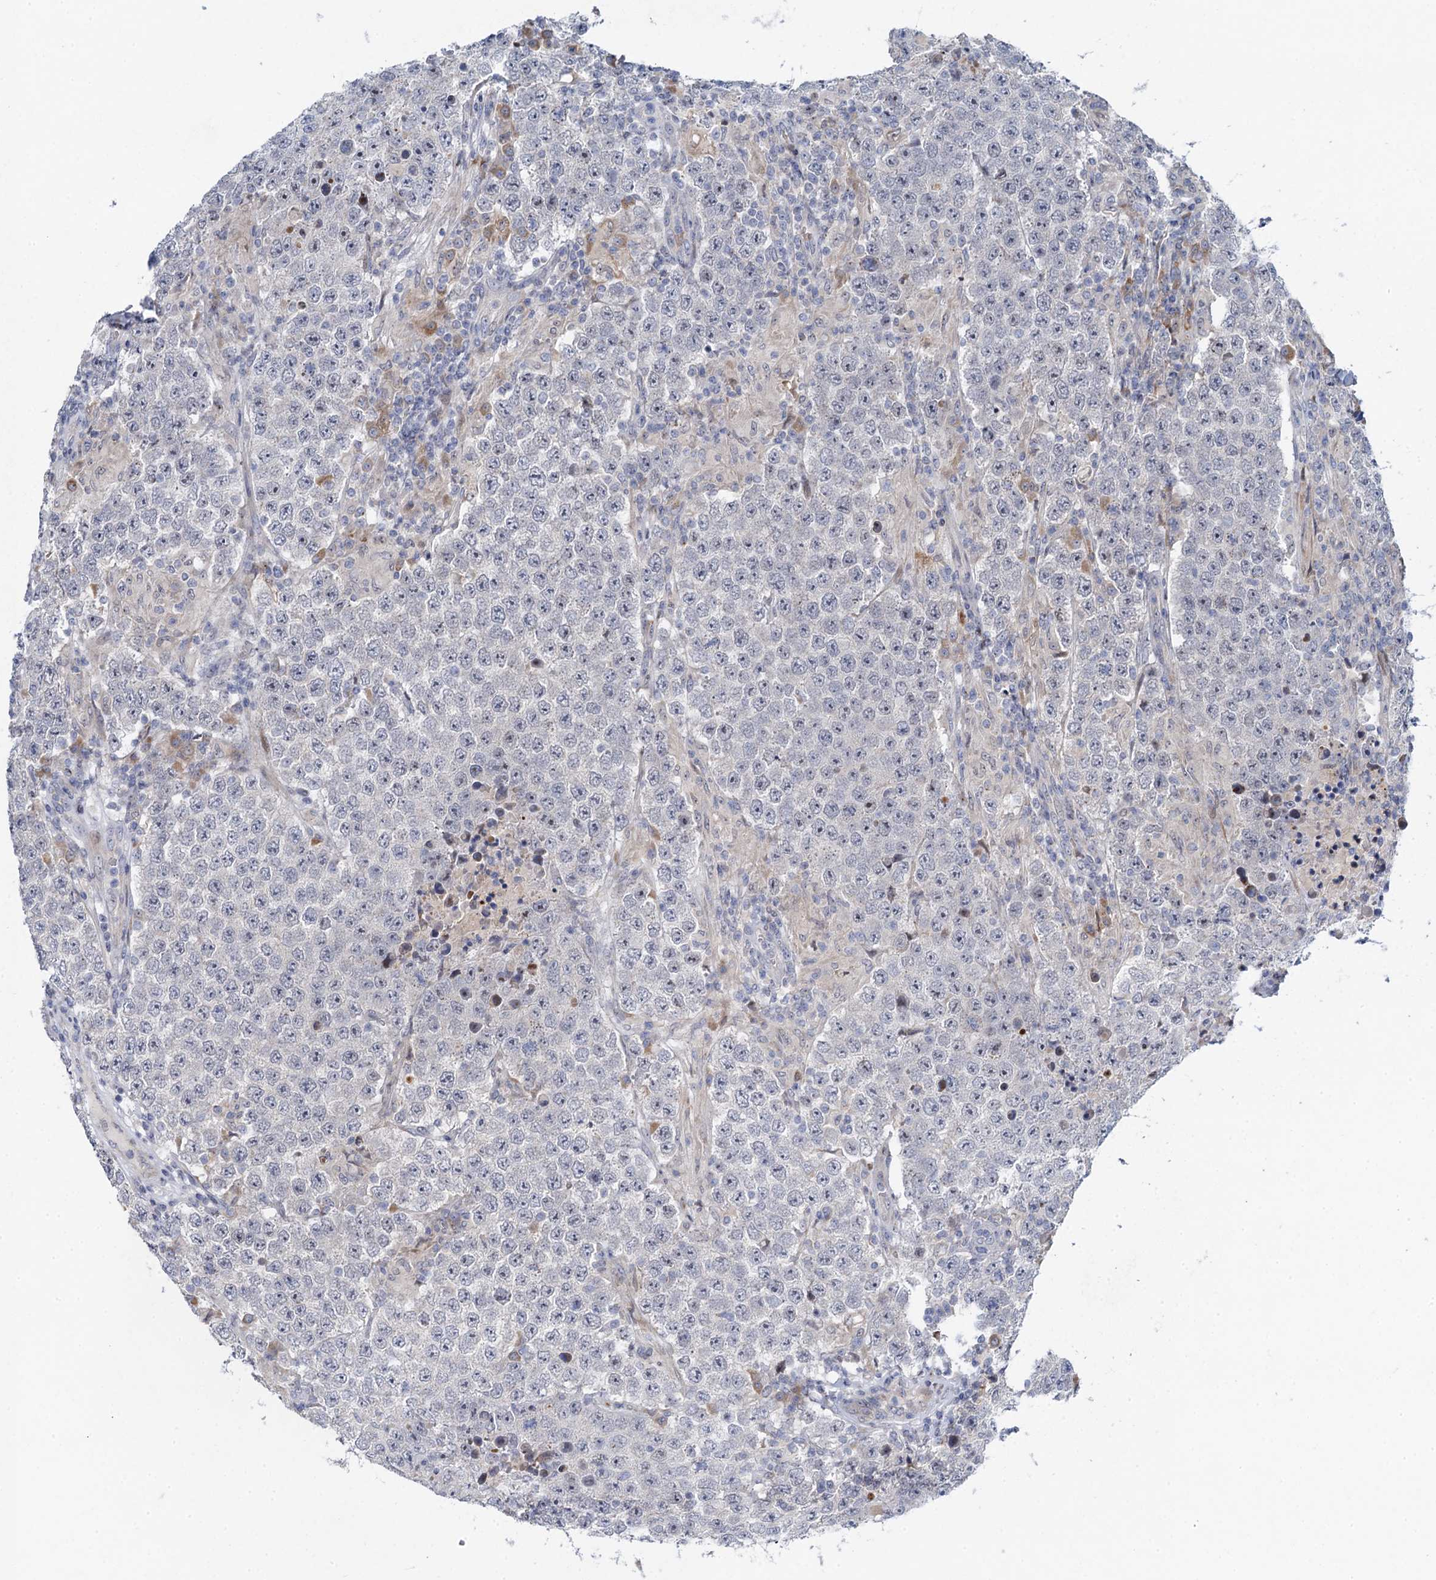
{"staining": {"intensity": "negative", "quantity": "none", "location": "none"}, "tissue": "testis cancer", "cell_type": "Tumor cells", "image_type": "cancer", "snomed": [{"axis": "morphology", "description": "Normal tissue, NOS"}, {"axis": "morphology", "description": "Urothelial carcinoma, High grade"}, {"axis": "morphology", "description": "Seminoma, NOS"}, {"axis": "morphology", "description": "Carcinoma, Embryonal, NOS"}, {"axis": "topography", "description": "Urinary bladder"}, {"axis": "topography", "description": "Testis"}], "caption": "This micrograph is of testis cancer (embryonal carcinoma) stained with immunohistochemistry to label a protein in brown with the nuclei are counter-stained blue. There is no expression in tumor cells.", "gene": "QPCTL", "patient": {"sex": "male", "age": 41}}